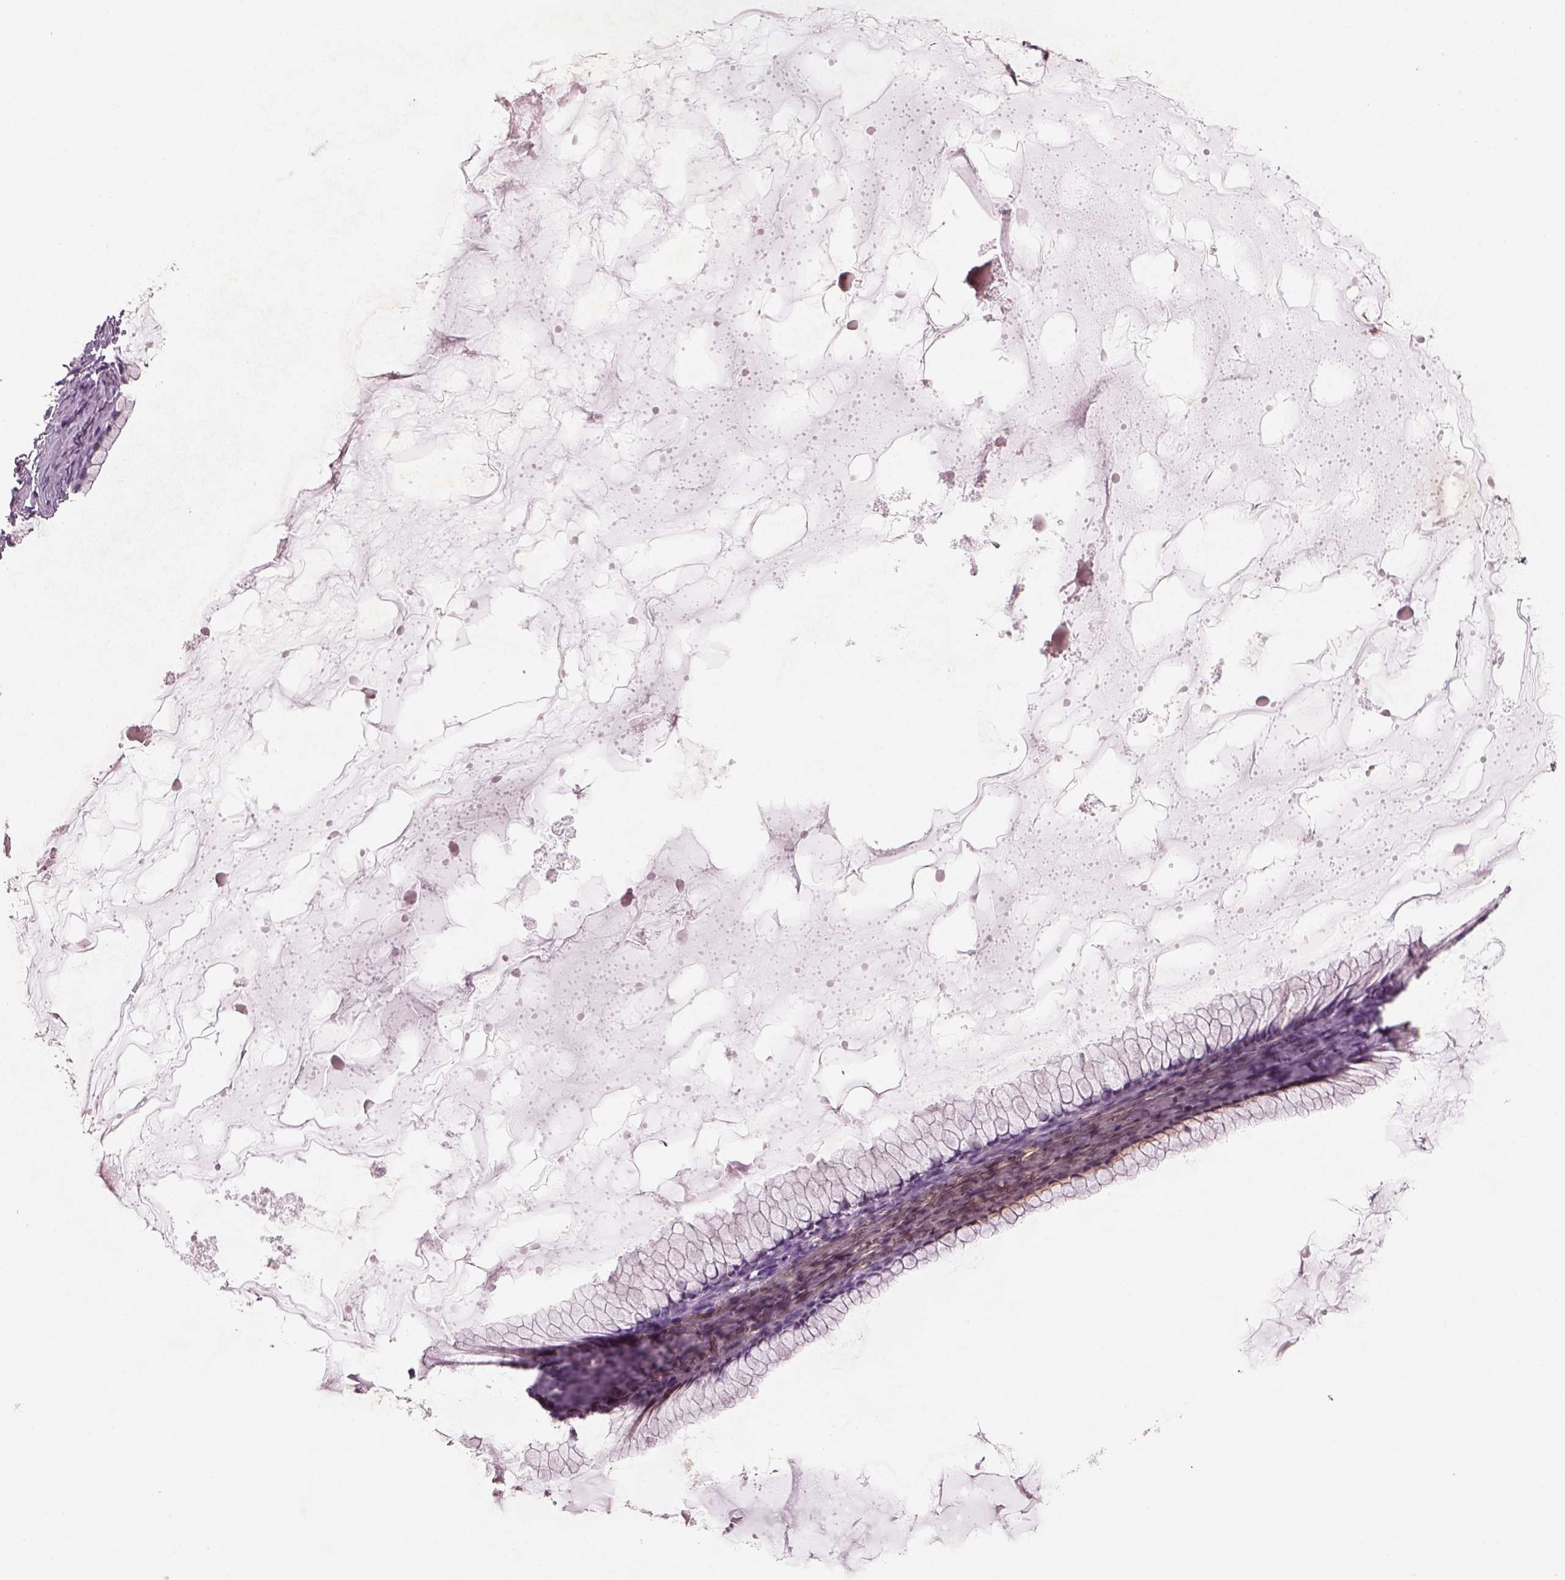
{"staining": {"intensity": "negative", "quantity": "none", "location": "none"}, "tissue": "ovarian cancer", "cell_type": "Tumor cells", "image_type": "cancer", "snomed": [{"axis": "morphology", "description": "Cystadenocarcinoma, mucinous, NOS"}, {"axis": "topography", "description": "Ovary"}], "caption": "High magnification brightfield microscopy of ovarian mucinous cystadenocarcinoma stained with DAB (brown) and counterstained with hematoxylin (blue): tumor cells show no significant staining. The staining is performed using DAB brown chromogen with nuclei counter-stained in using hematoxylin.", "gene": "PENK", "patient": {"sex": "female", "age": 41}}